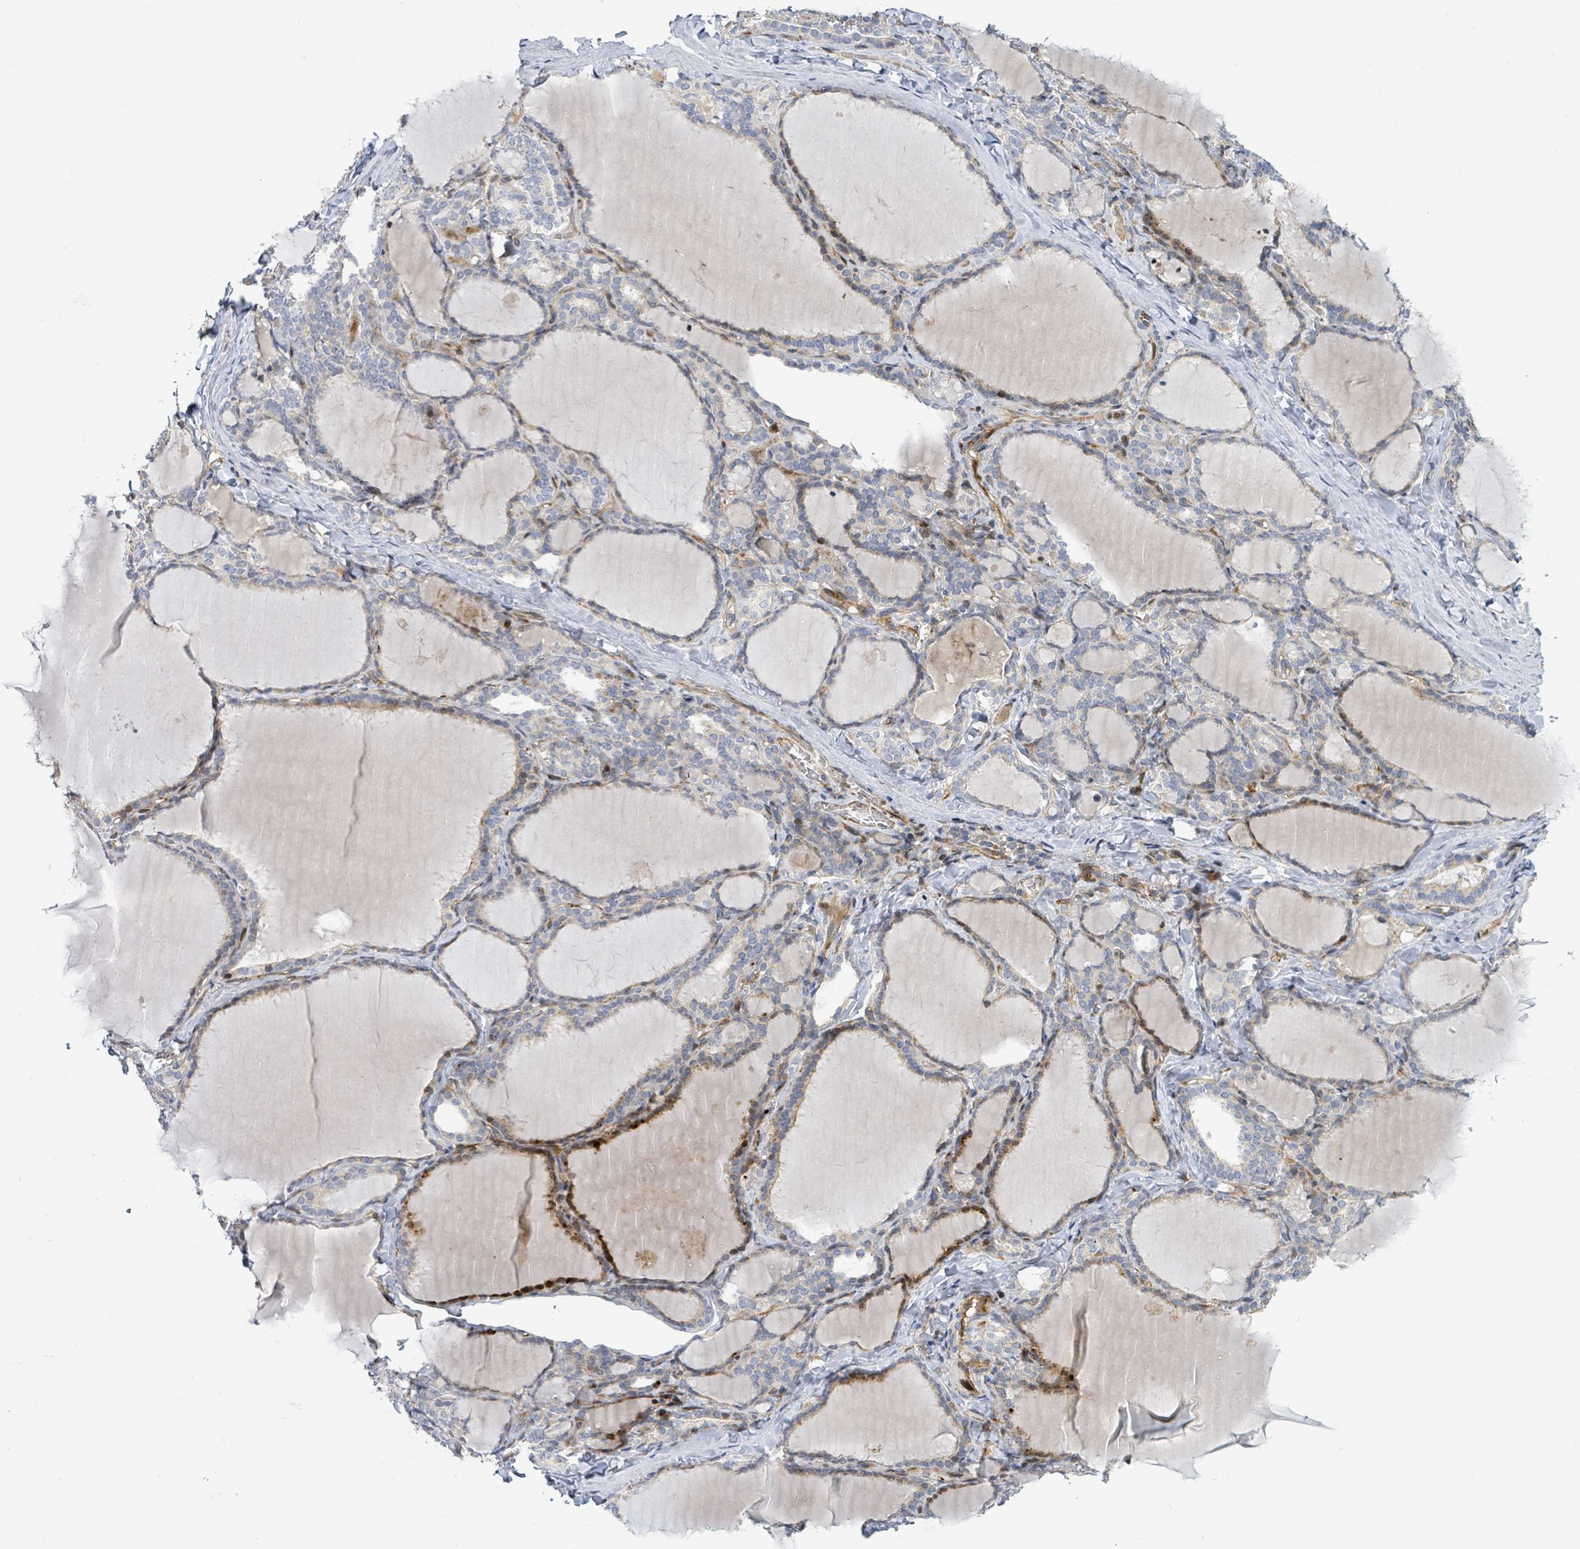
{"staining": {"intensity": "moderate", "quantity": "25%-75%", "location": "cytoplasmic/membranous,nuclear"}, "tissue": "thyroid gland", "cell_type": "Glandular cells", "image_type": "normal", "snomed": [{"axis": "morphology", "description": "Normal tissue, NOS"}, {"axis": "topography", "description": "Thyroid gland"}], "caption": "The immunohistochemical stain labels moderate cytoplasmic/membranous,nuclear positivity in glandular cells of benign thyroid gland. (Brightfield microscopy of DAB IHC at high magnification).", "gene": "CFAP210", "patient": {"sex": "female", "age": 31}}